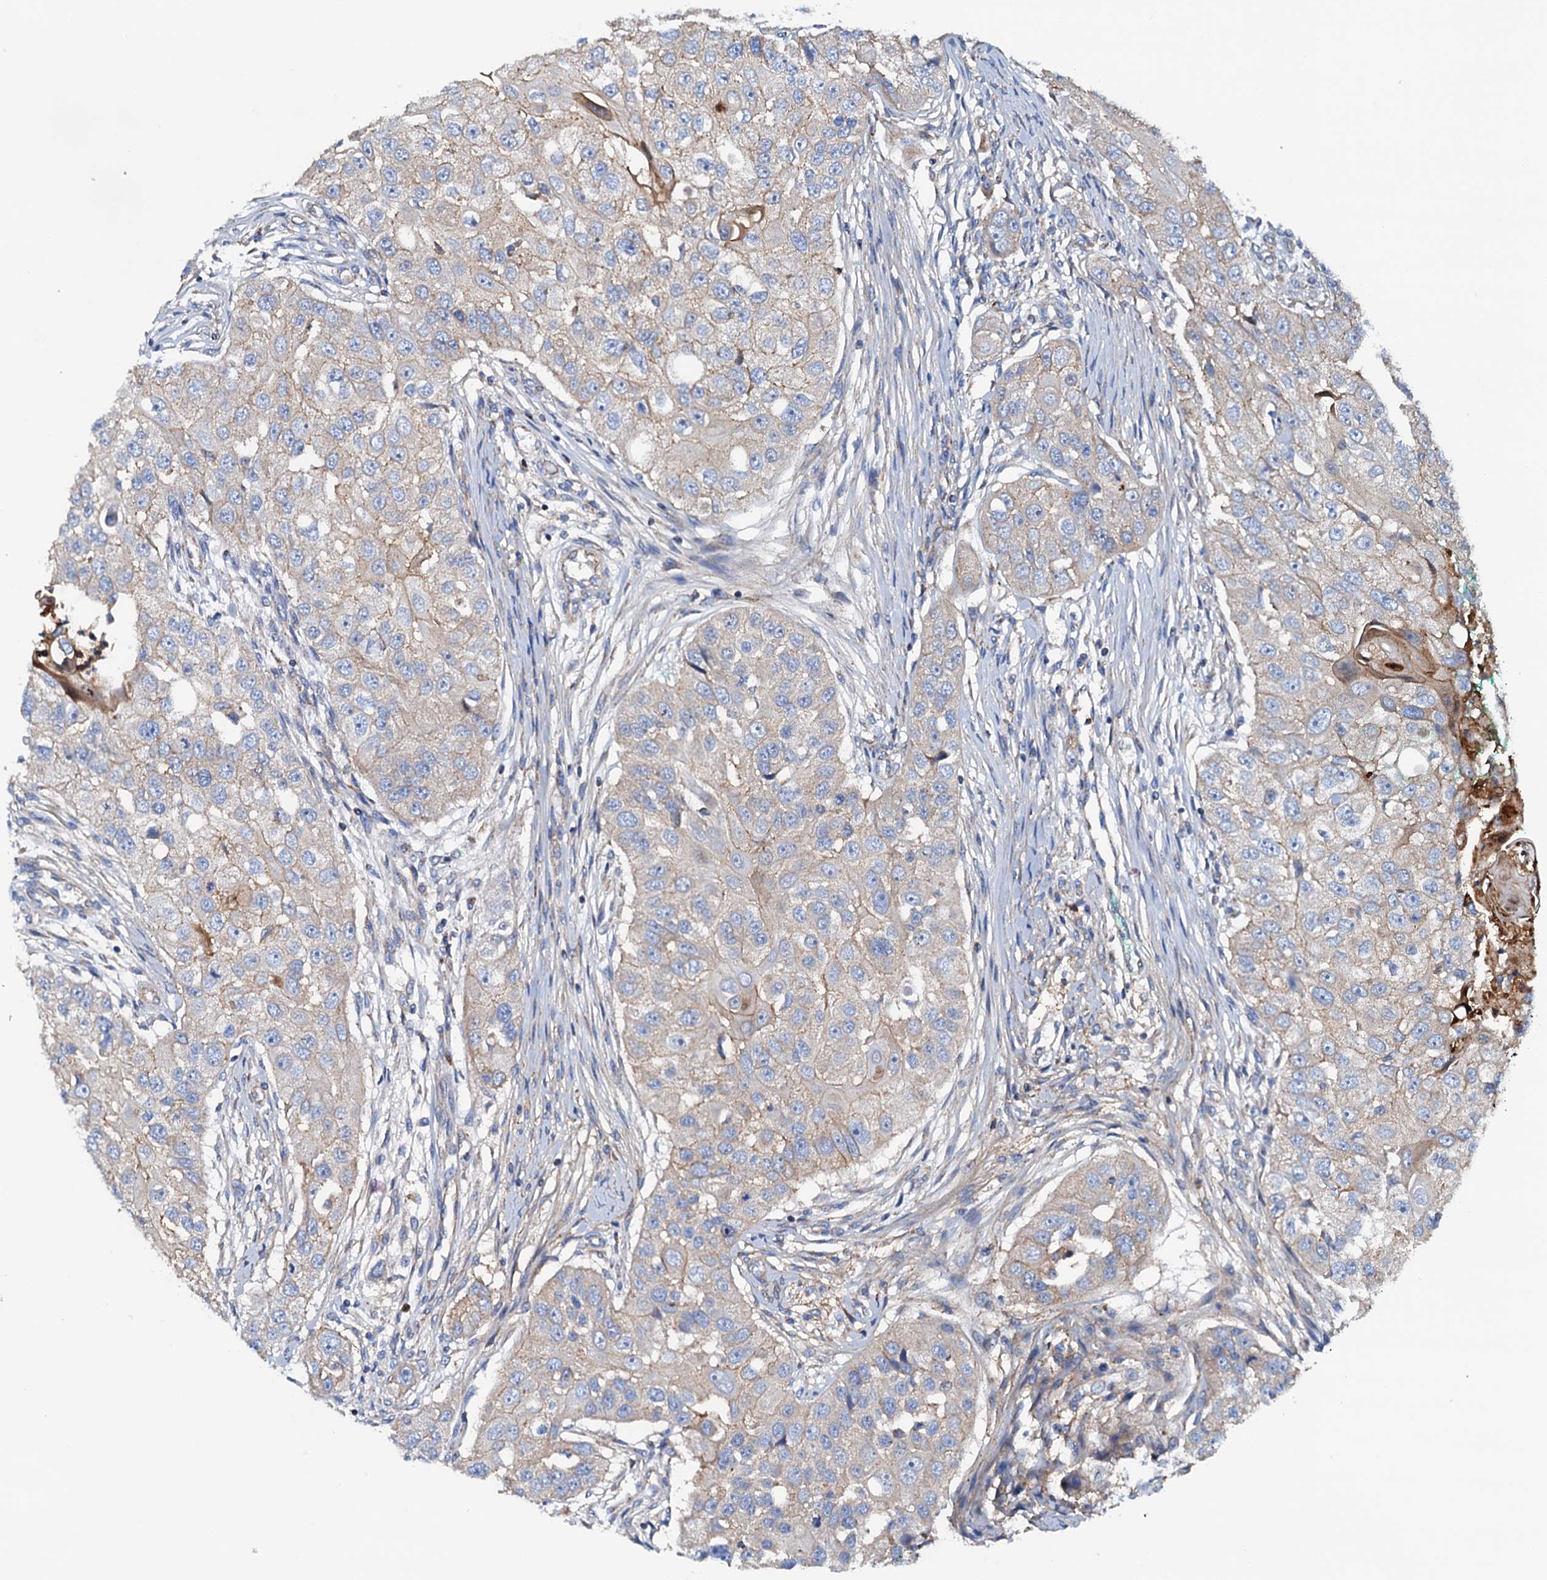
{"staining": {"intensity": "weak", "quantity": "<25%", "location": "cytoplasmic/membranous"}, "tissue": "head and neck cancer", "cell_type": "Tumor cells", "image_type": "cancer", "snomed": [{"axis": "morphology", "description": "Normal tissue, NOS"}, {"axis": "morphology", "description": "Squamous cell carcinoma, NOS"}, {"axis": "topography", "description": "Skeletal muscle"}, {"axis": "topography", "description": "Head-Neck"}], "caption": "A micrograph of human head and neck cancer is negative for staining in tumor cells.", "gene": "RASSF9", "patient": {"sex": "male", "age": 51}}